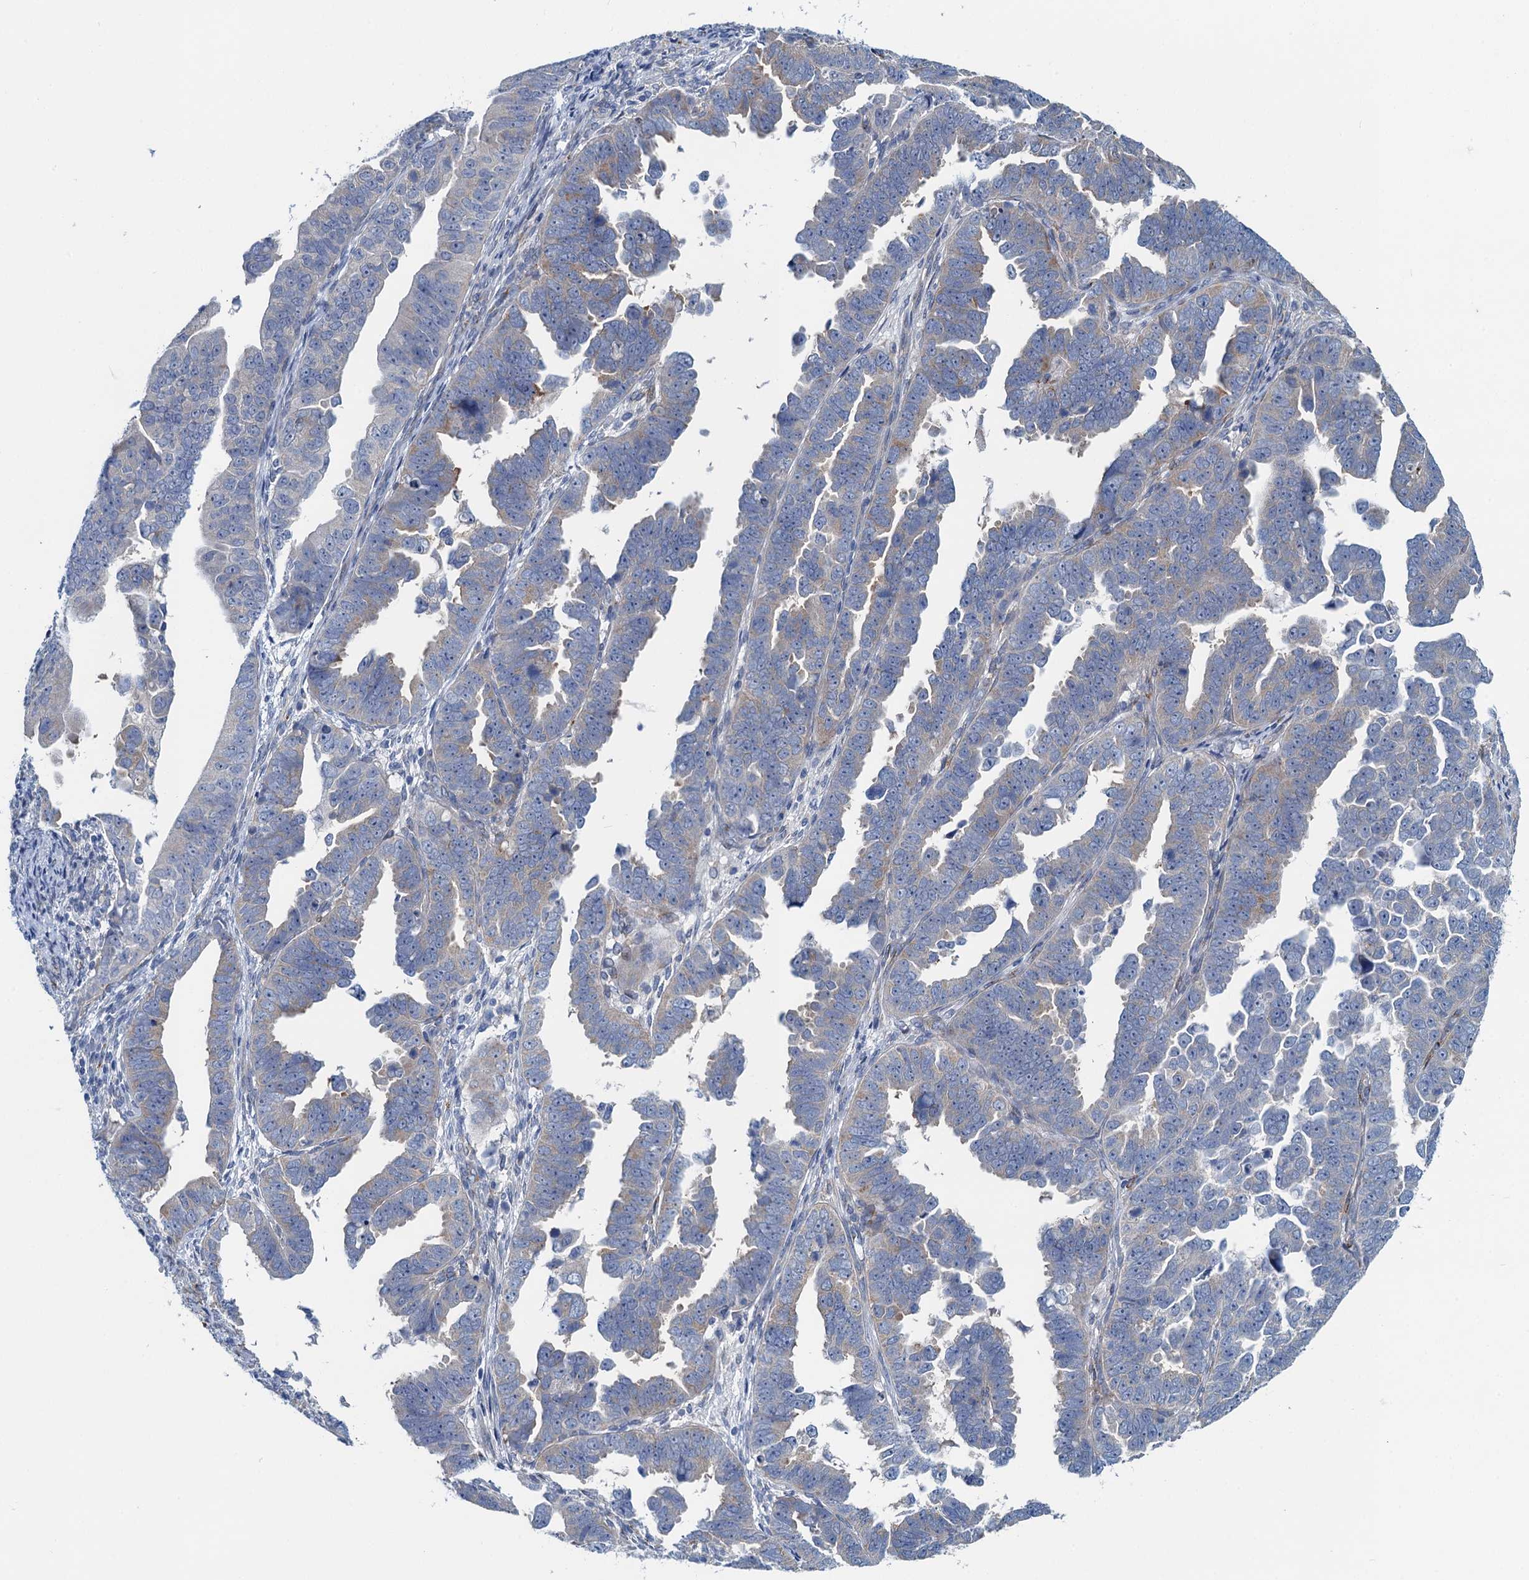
{"staining": {"intensity": "negative", "quantity": "none", "location": "none"}, "tissue": "endometrial cancer", "cell_type": "Tumor cells", "image_type": "cancer", "snomed": [{"axis": "morphology", "description": "Adenocarcinoma, NOS"}, {"axis": "topography", "description": "Endometrium"}], "caption": "A micrograph of adenocarcinoma (endometrial) stained for a protein shows no brown staining in tumor cells. The staining is performed using DAB brown chromogen with nuclei counter-stained in using hematoxylin.", "gene": "NBEA", "patient": {"sex": "female", "age": 75}}